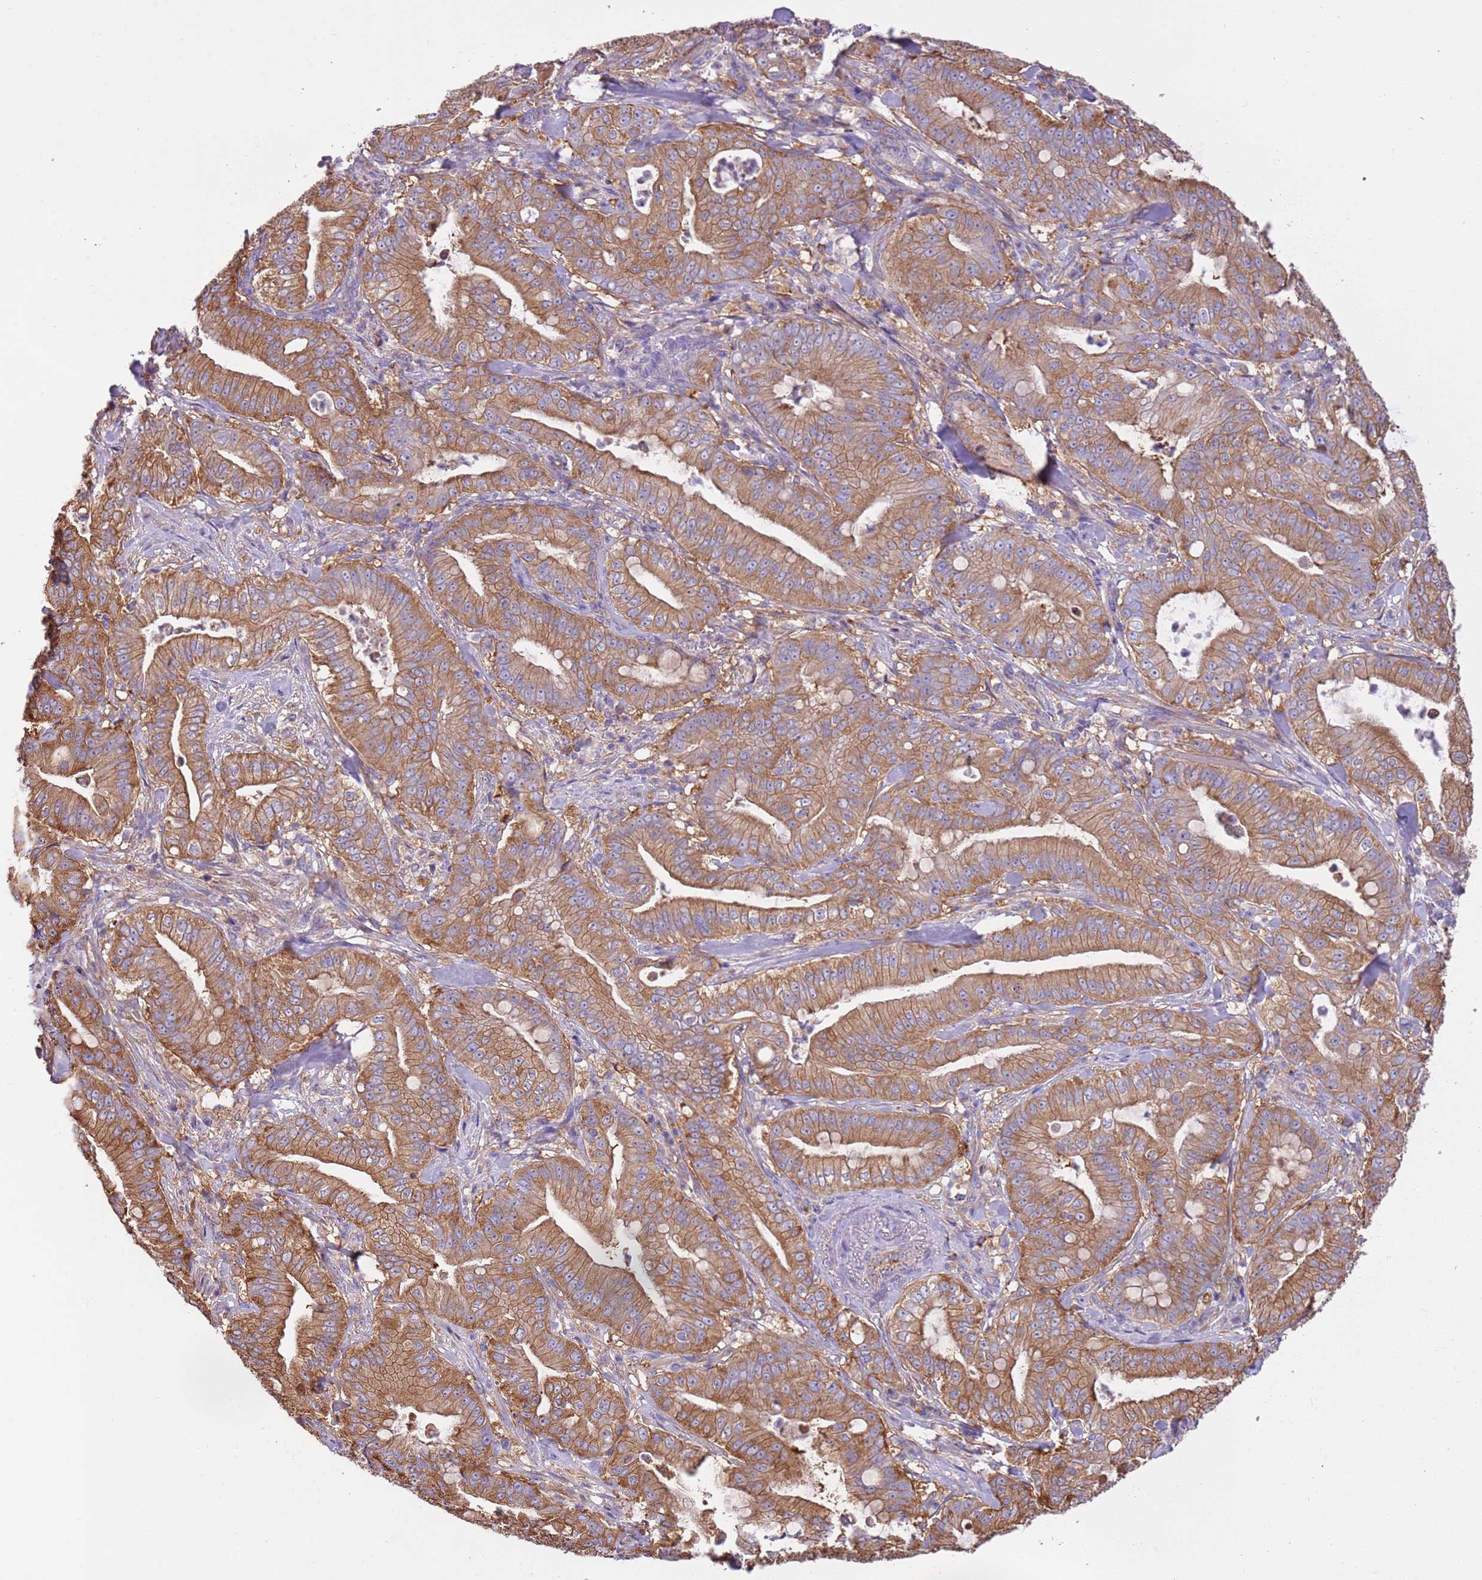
{"staining": {"intensity": "moderate", "quantity": ">75%", "location": "cytoplasmic/membranous"}, "tissue": "pancreatic cancer", "cell_type": "Tumor cells", "image_type": "cancer", "snomed": [{"axis": "morphology", "description": "Adenocarcinoma, NOS"}, {"axis": "topography", "description": "Pancreas"}], "caption": "Pancreatic cancer stained with IHC displays moderate cytoplasmic/membranous expression in approximately >75% of tumor cells. (IHC, brightfield microscopy, high magnification).", "gene": "NAALADL1", "patient": {"sex": "male", "age": 71}}